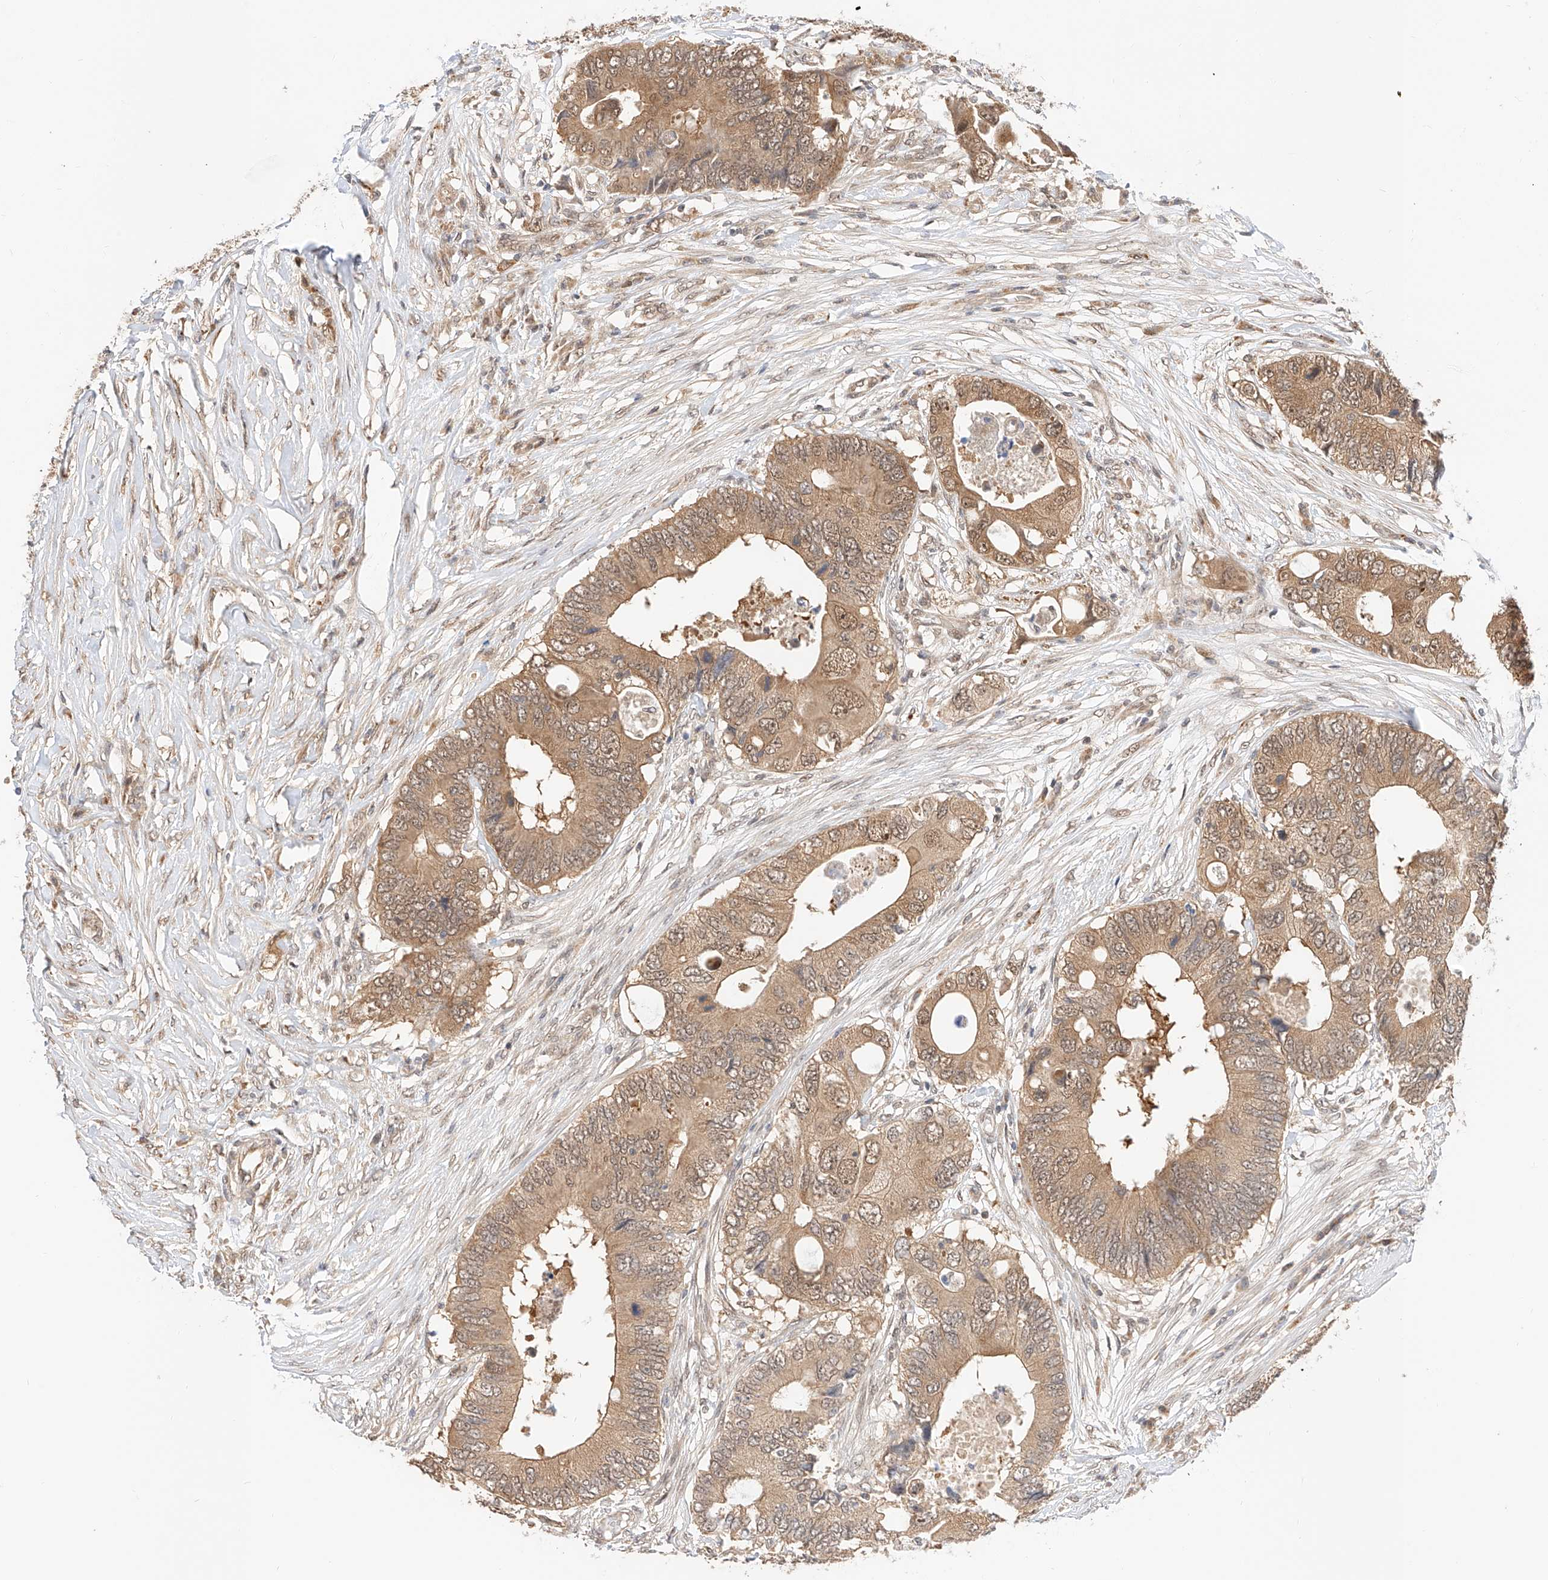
{"staining": {"intensity": "weak", "quantity": ">75%", "location": "cytoplasmic/membranous,nuclear"}, "tissue": "colorectal cancer", "cell_type": "Tumor cells", "image_type": "cancer", "snomed": [{"axis": "morphology", "description": "Adenocarcinoma, NOS"}, {"axis": "topography", "description": "Colon"}], "caption": "Protein expression analysis of human adenocarcinoma (colorectal) reveals weak cytoplasmic/membranous and nuclear positivity in approximately >75% of tumor cells. (DAB (3,3'-diaminobenzidine) IHC, brown staining for protein, blue staining for nuclei).", "gene": "EIF4H", "patient": {"sex": "male", "age": 71}}